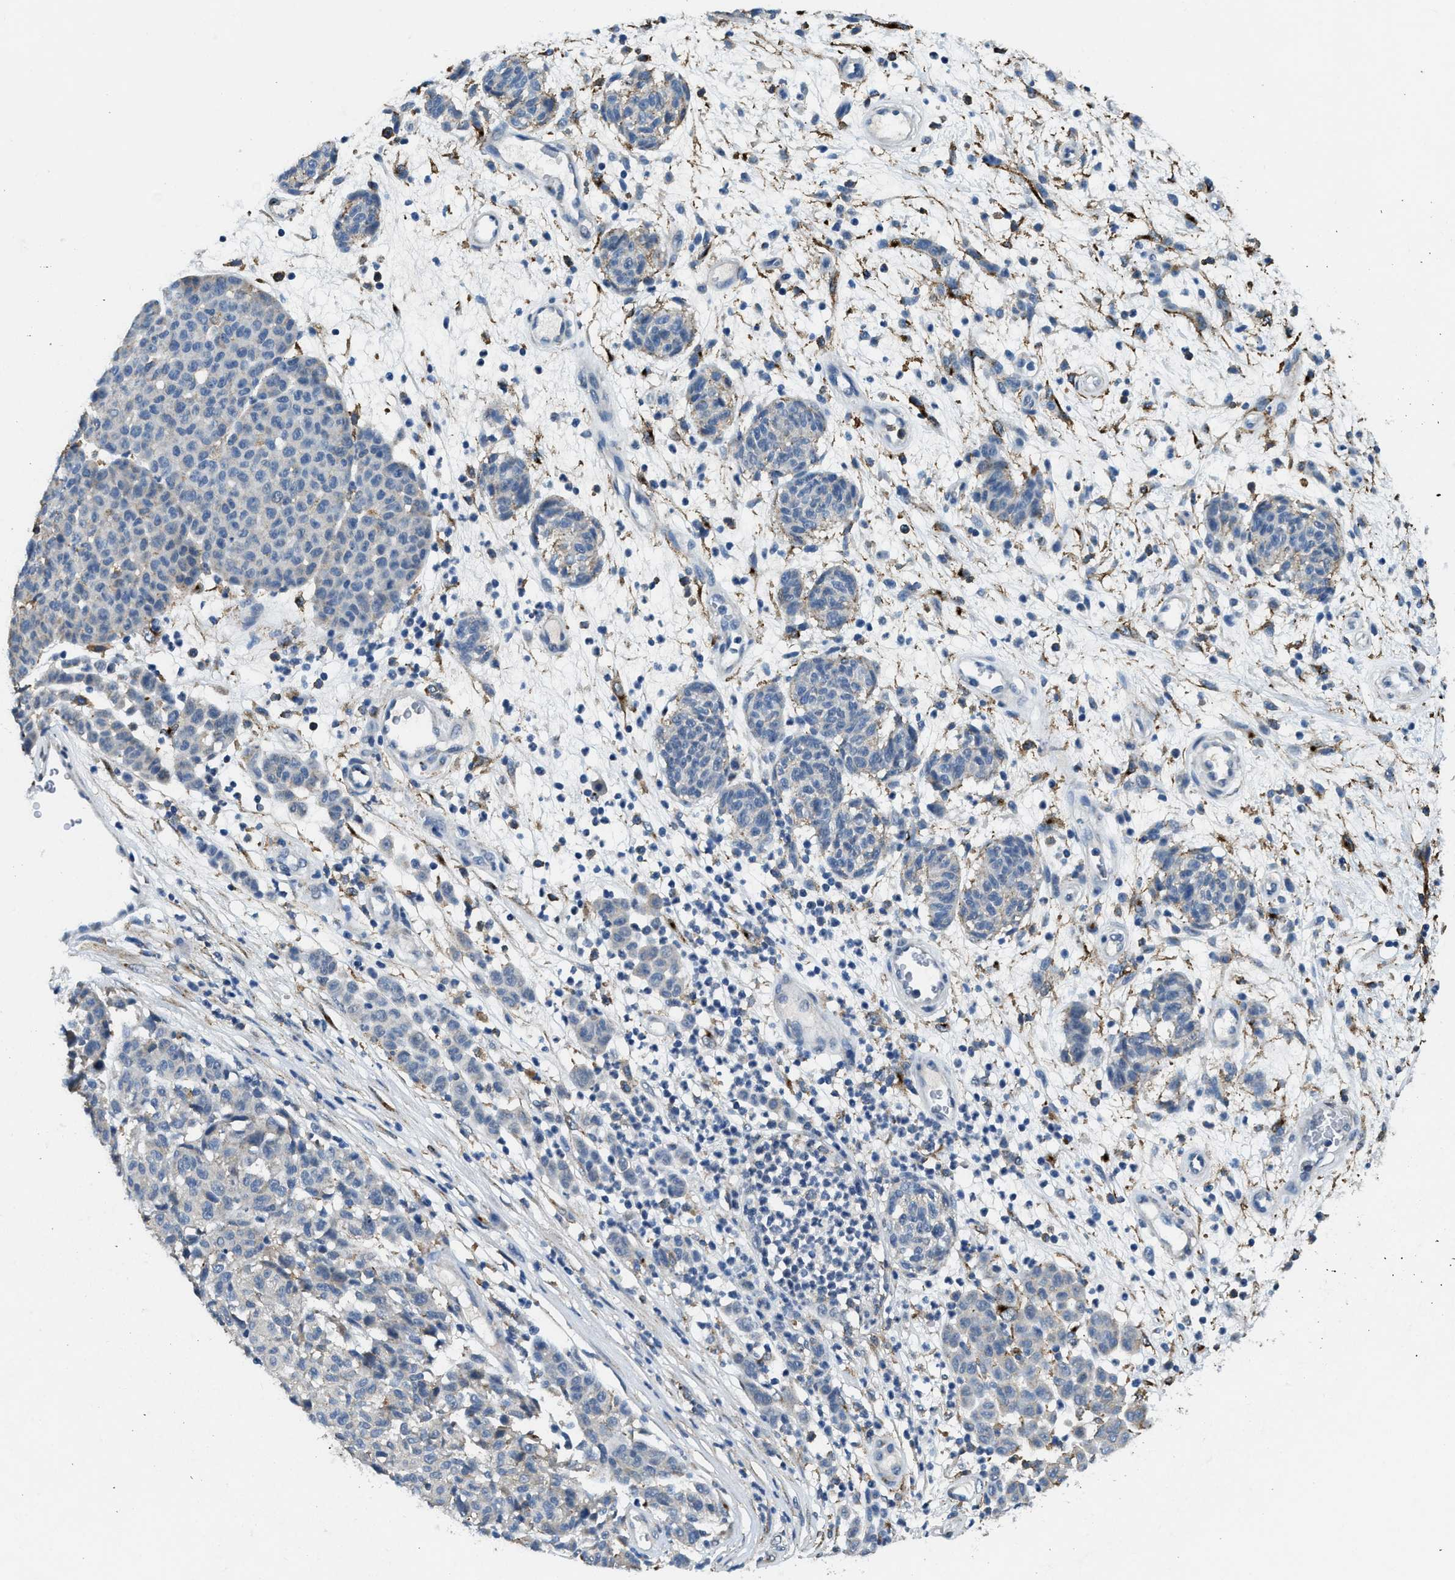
{"staining": {"intensity": "negative", "quantity": "none", "location": "none"}, "tissue": "melanoma", "cell_type": "Tumor cells", "image_type": "cancer", "snomed": [{"axis": "morphology", "description": "Malignant melanoma, NOS"}, {"axis": "topography", "description": "Skin"}], "caption": "This image is of malignant melanoma stained with immunohistochemistry to label a protein in brown with the nuclei are counter-stained blue. There is no expression in tumor cells.", "gene": "LRP1", "patient": {"sex": "male", "age": 59}}